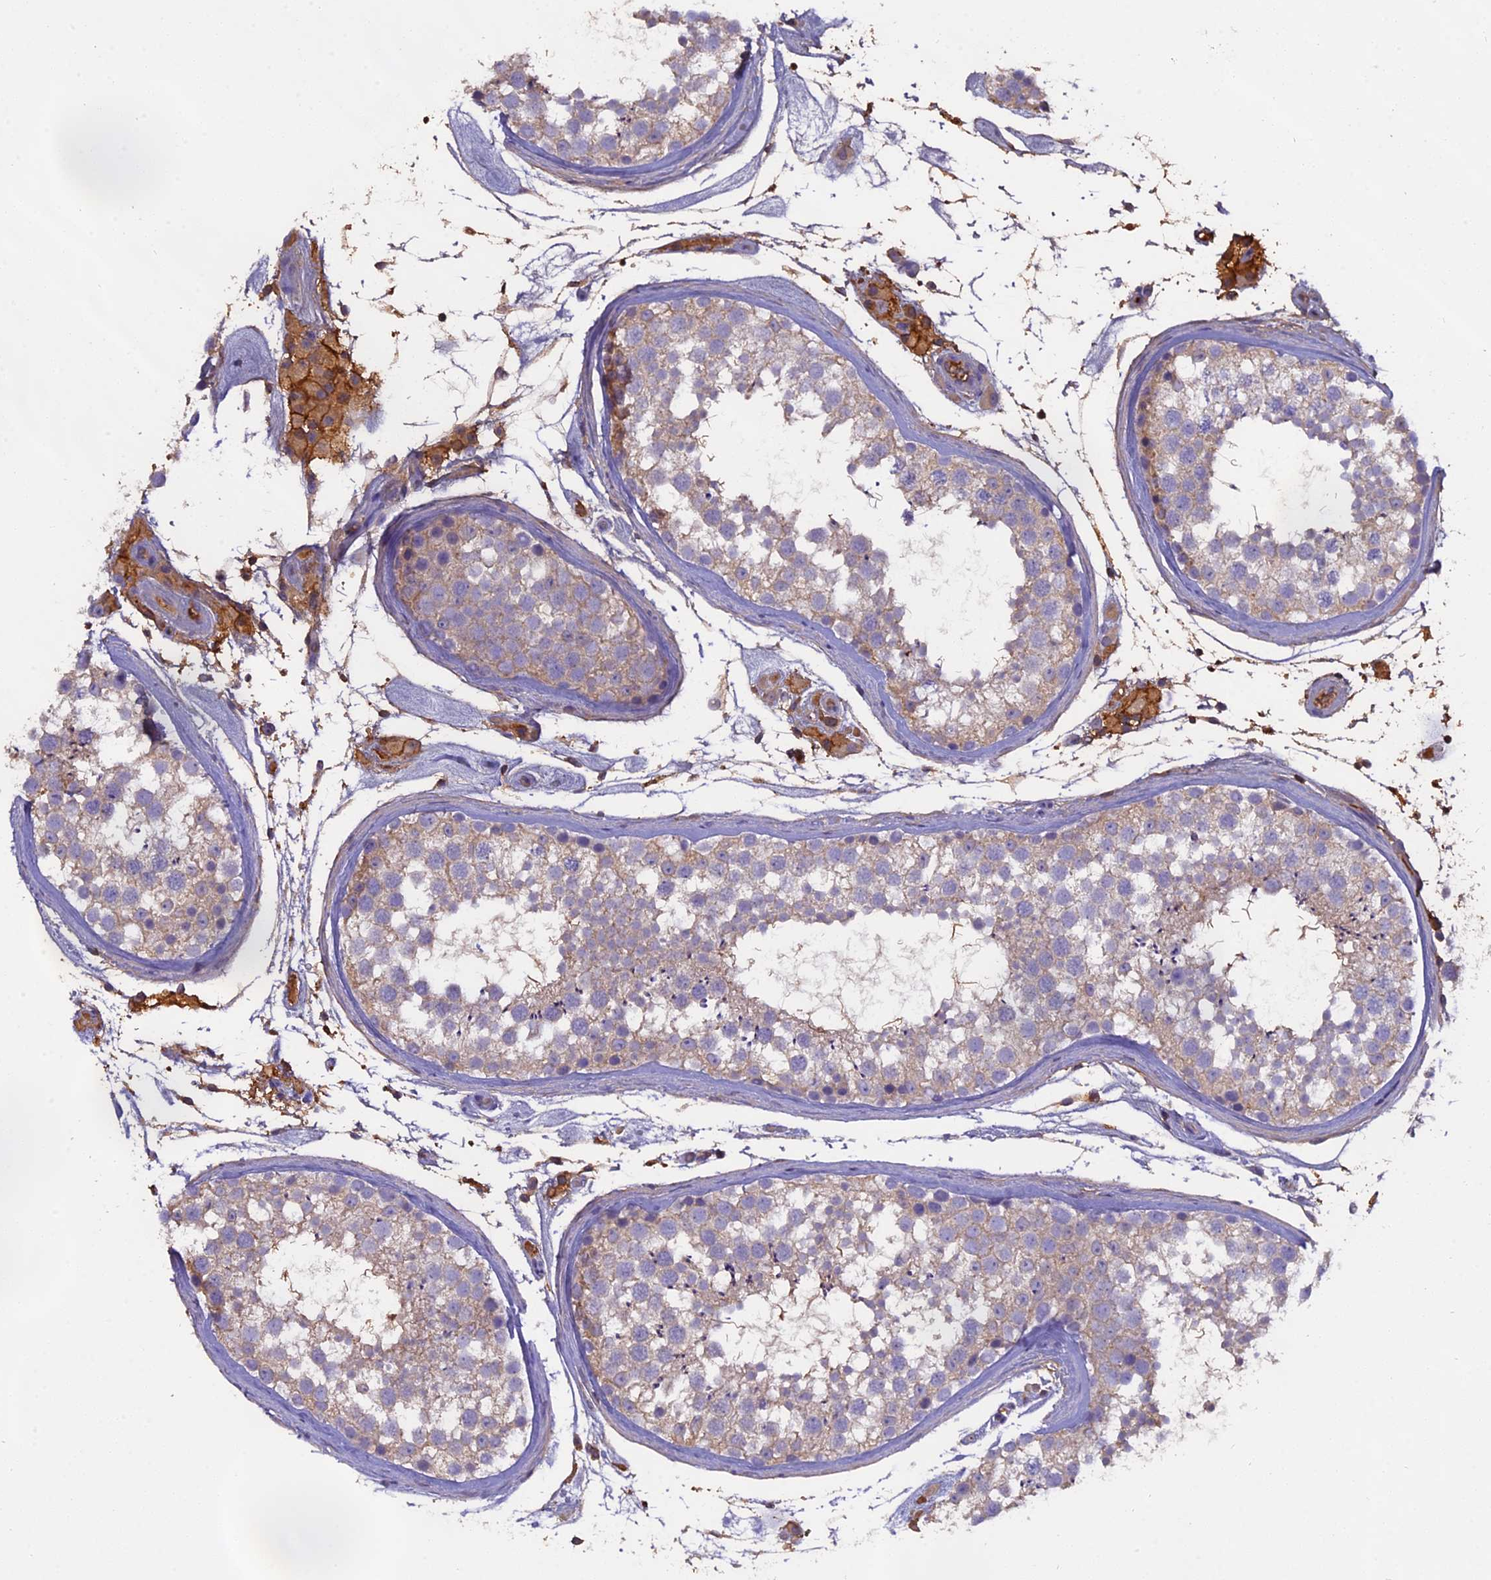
{"staining": {"intensity": "weak", "quantity": "25%-75%", "location": "cytoplasmic/membranous"}, "tissue": "testis", "cell_type": "Cells in seminiferous ducts", "image_type": "normal", "snomed": [{"axis": "morphology", "description": "Normal tissue, NOS"}, {"axis": "topography", "description": "Testis"}], "caption": "An IHC photomicrograph of normal tissue is shown. Protein staining in brown shows weak cytoplasmic/membranous positivity in testis within cells in seminiferous ducts. The protein is shown in brown color, while the nuclei are stained blue.", "gene": "CFAP119", "patient": {"sex": "male", "age": 46}}